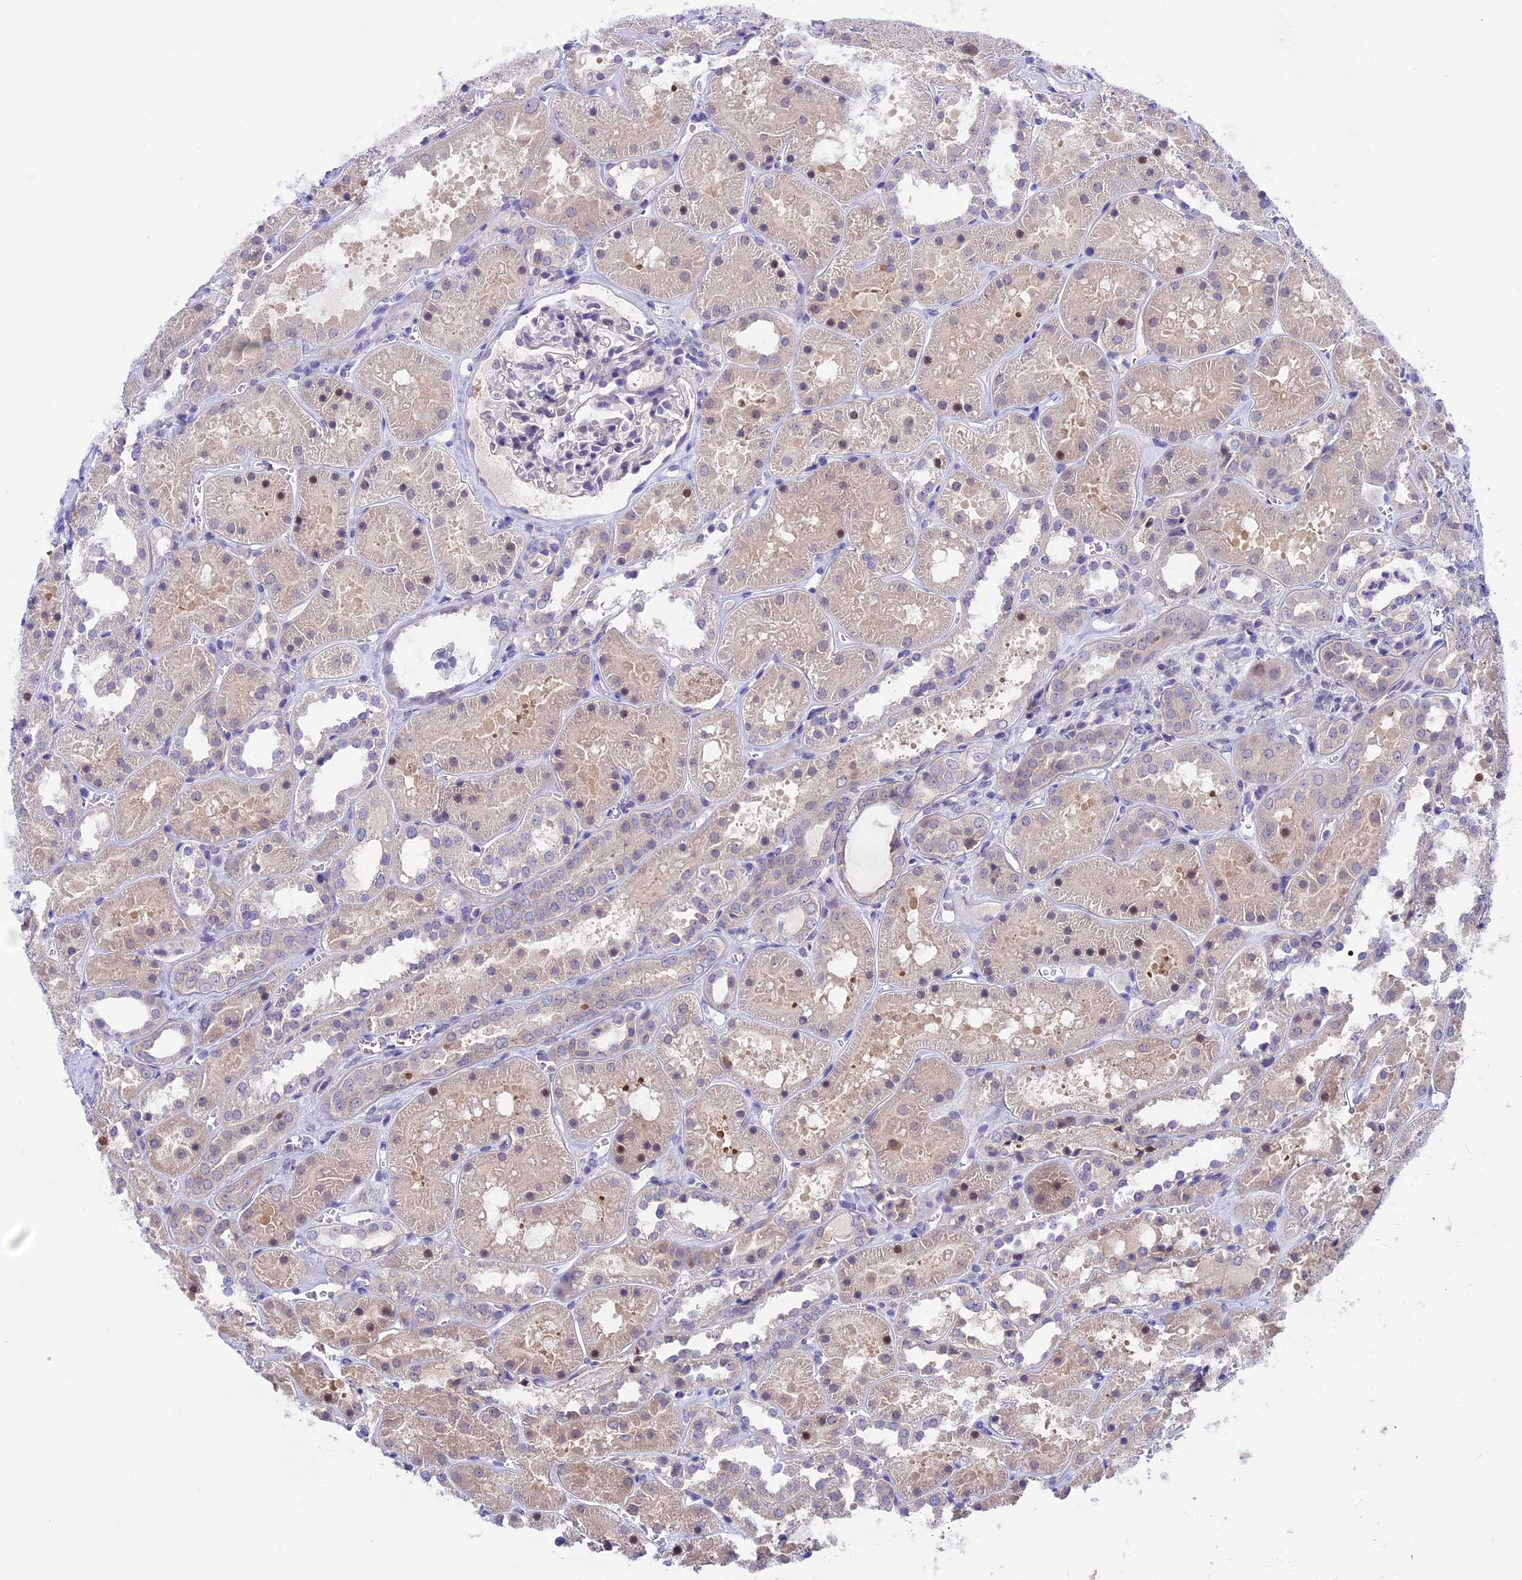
{"staining": {"intensity": "negative", "quantity": "none", "location": "none"}, "tissue": "kidney", "cell_type": "Cells in glomeruli", "image_type": "normal", "snomed": [{"axis": "morphology", "description": "Normal tissue, NOS"}, {"axis": "topography", "description": "Kidney"}], "caption": "A high-resolution histopathology image shows IHC staining of normal kidney, which exhibits no significant staining in cells in glomeruli.", "gene": "XKR7", "patient": {"sex": "female", "age": 41}}